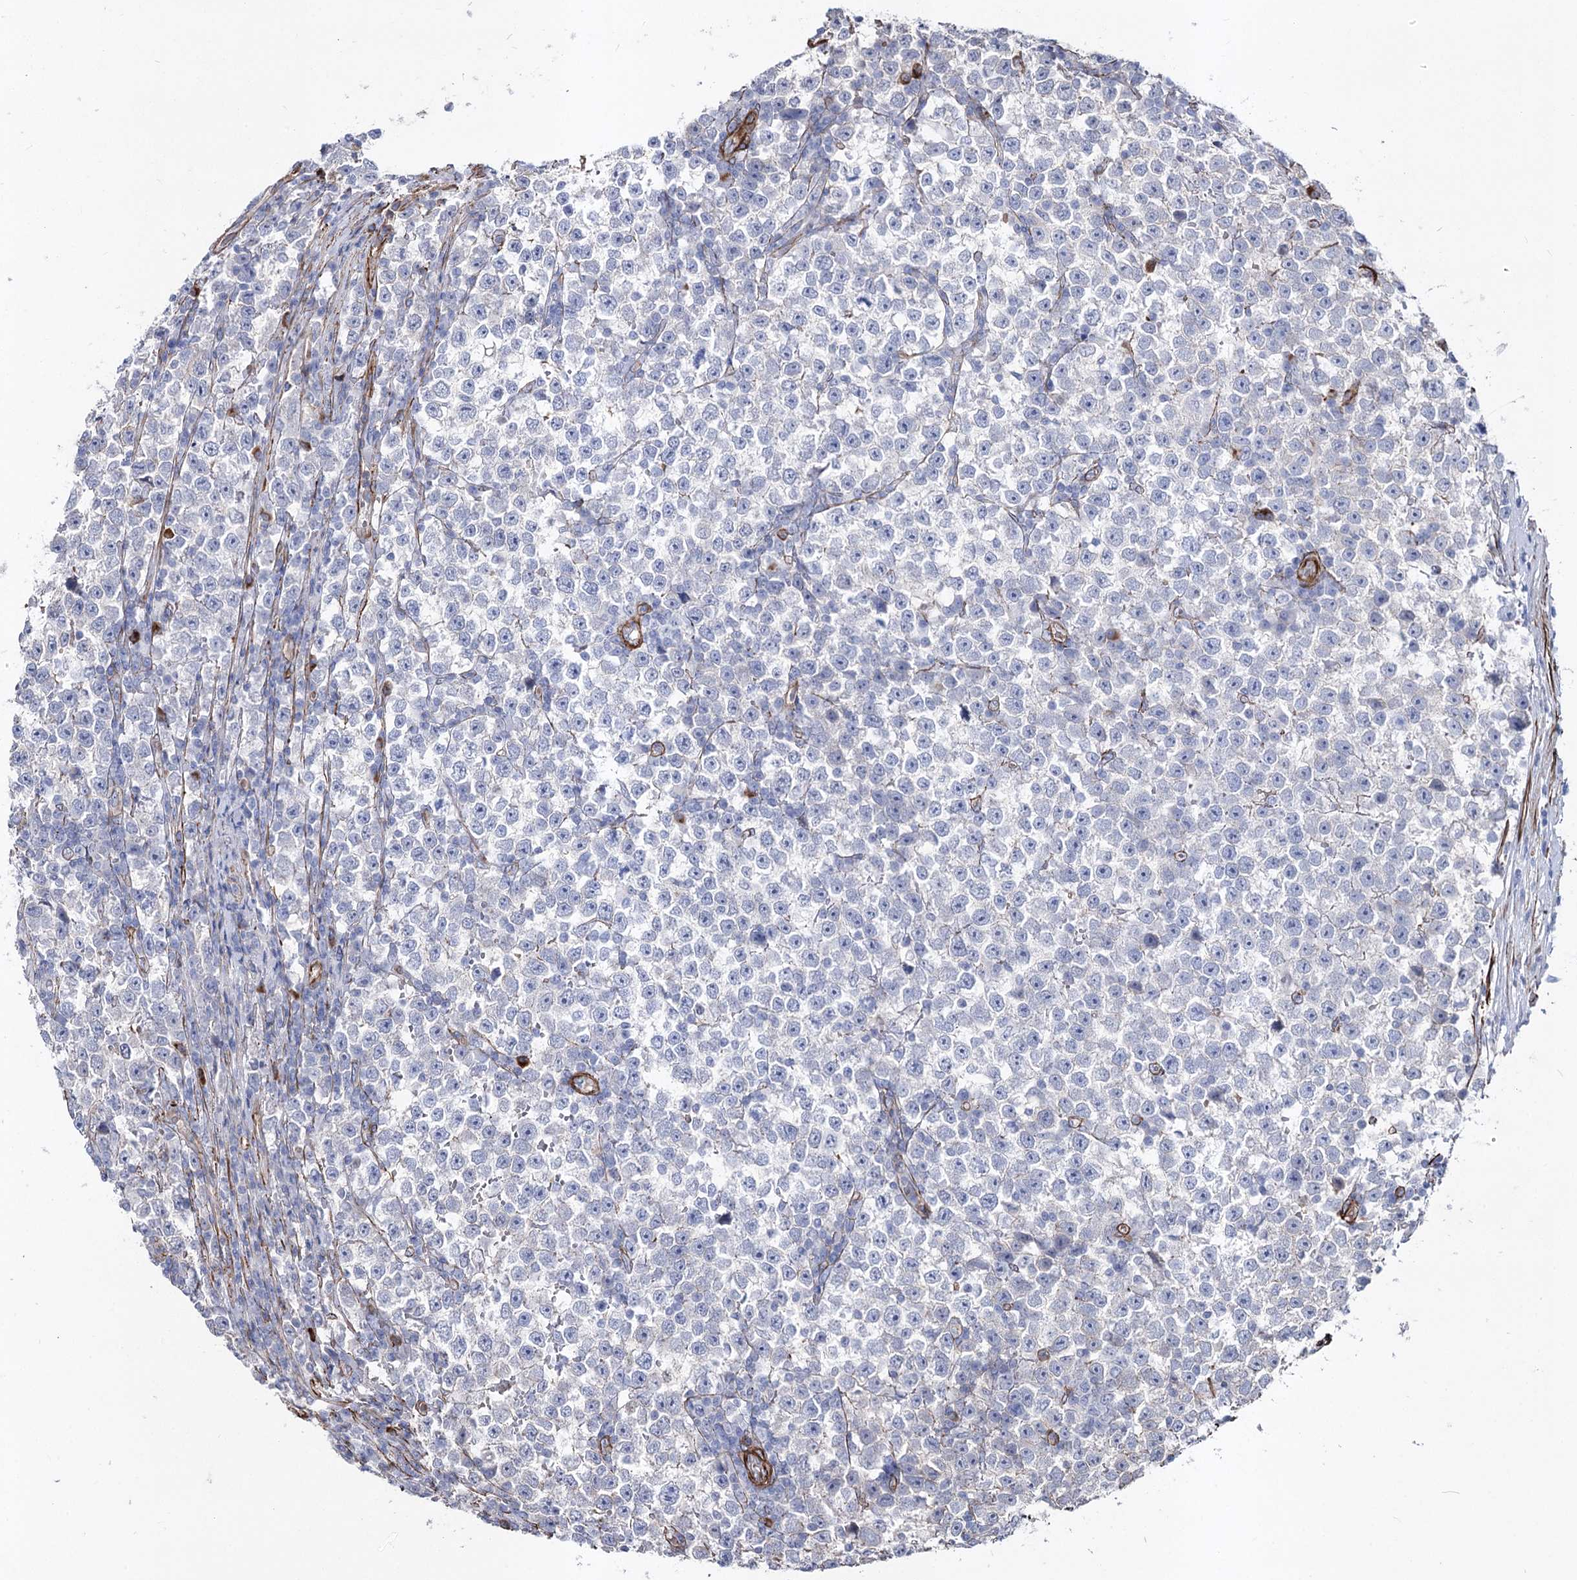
{"staining": {"intensity": "negative", "quantity": "none", "location": "none"}, "tissue": "testis cancer", "cell_type": "Tumor cells", "image_type": "cancer", "snomed": [{"axis": "morphology", "description": "Normal tissue, NOS"}, {"axis": "morphology", "description": "Seminoma, NOS"}, {"axis": "topography", "description": "Testis"}], "caption": "Immunohistochemistry (IHC) image of neoplastic tissue: human testis seminoma stained with DAB shows no significant protein expression in tumor cells. Nuclei are stained in blue.", "gene": "ARHGAP20", "patient": {"sex": "male", "age": 43}}